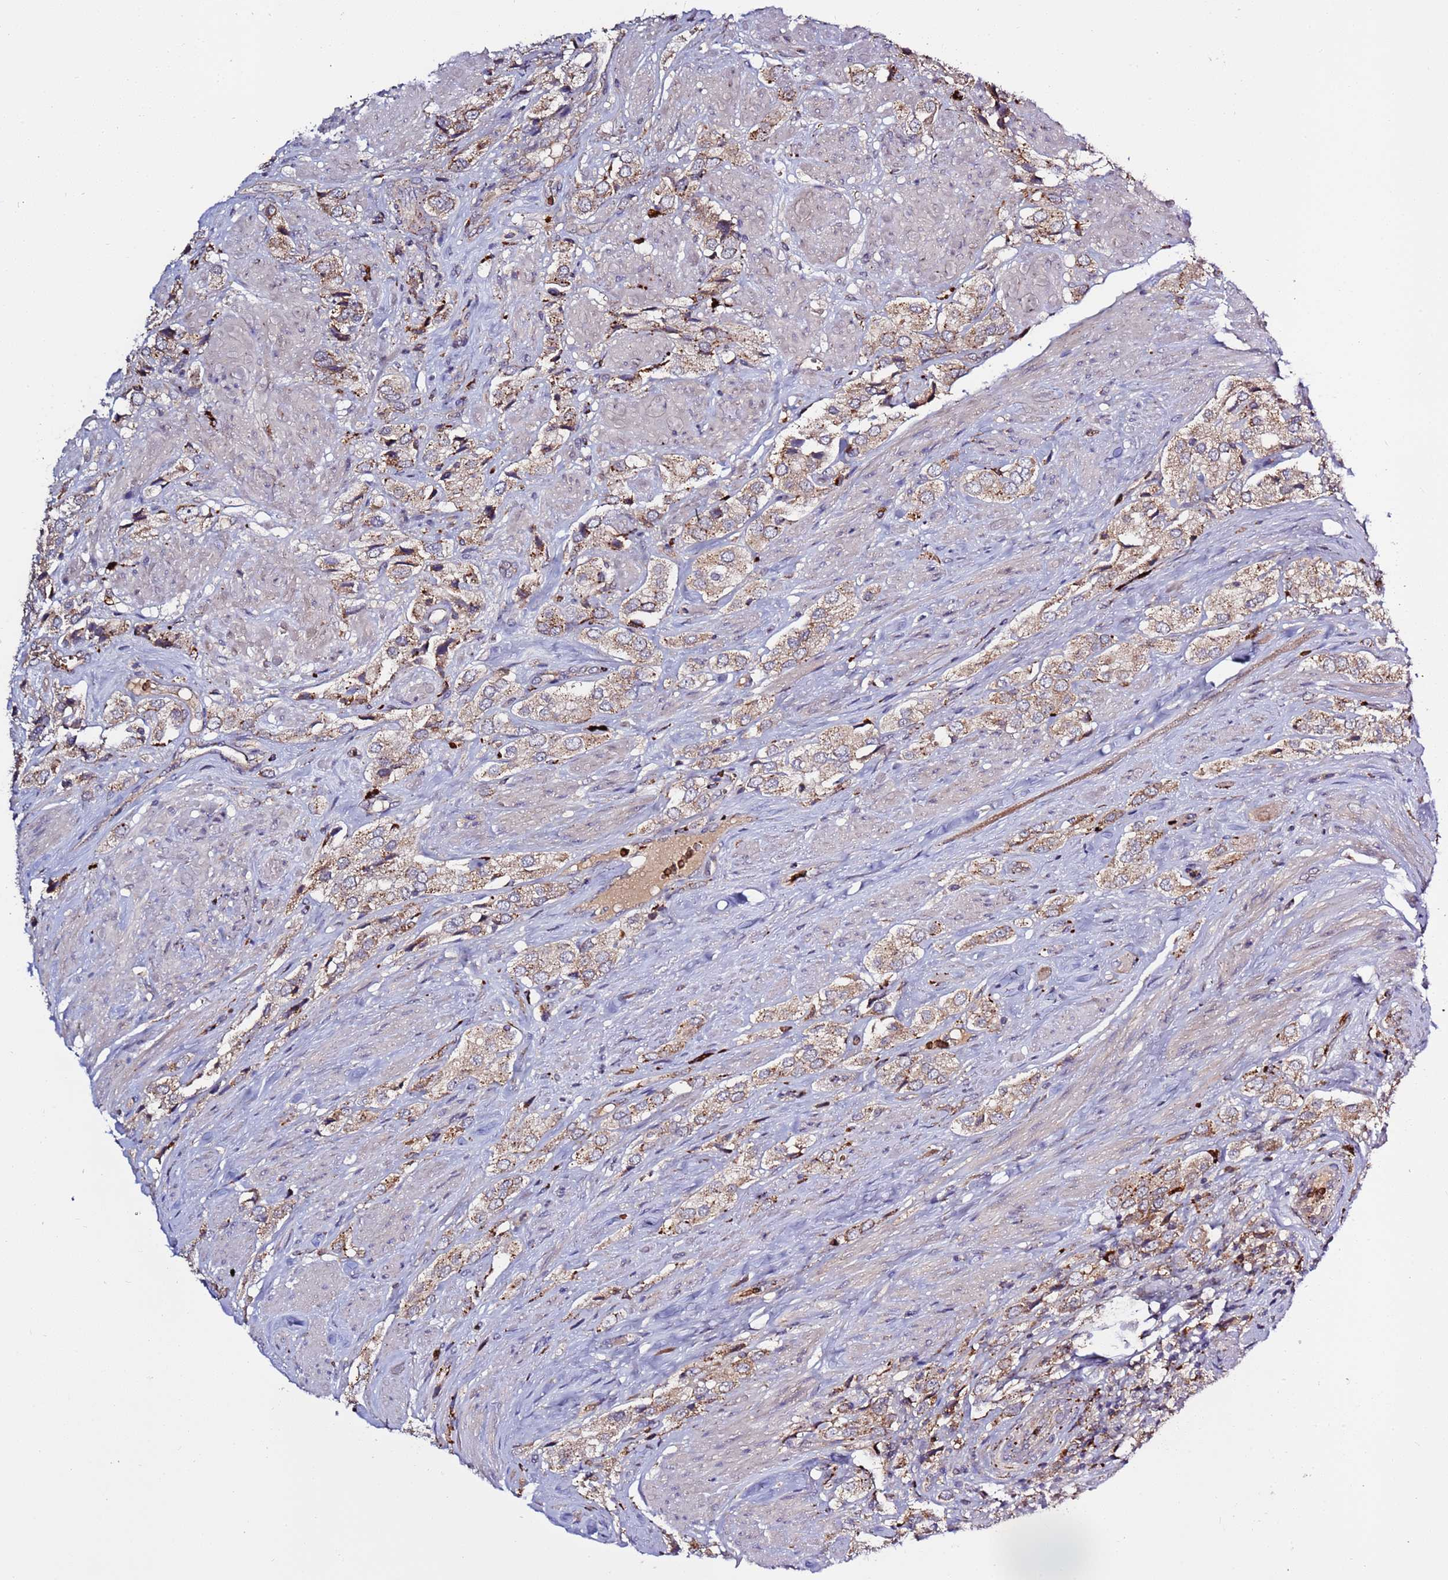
{"staining": {"intensity": "weak", "quantity": ">75%", "location": "cytoplasmic/membranous"}, "tissue": "prostate cancer", "cell_type": "Tumor cells", "image_type": "cancer", "snomed": [{"axis": "morphology", "description": "Adenocarcinoma, High grade"}, {"axis": "topography", "description": "Prostate and seminal vesicle, NOS"}], "caption": "The image exhibits staining of prostate cancer, revealing weak cytoplasmic/membranous protein staining (brown color) within tumor cells.", "gene": "VPS36", "patient": {"sex": "male", "age": 64}}